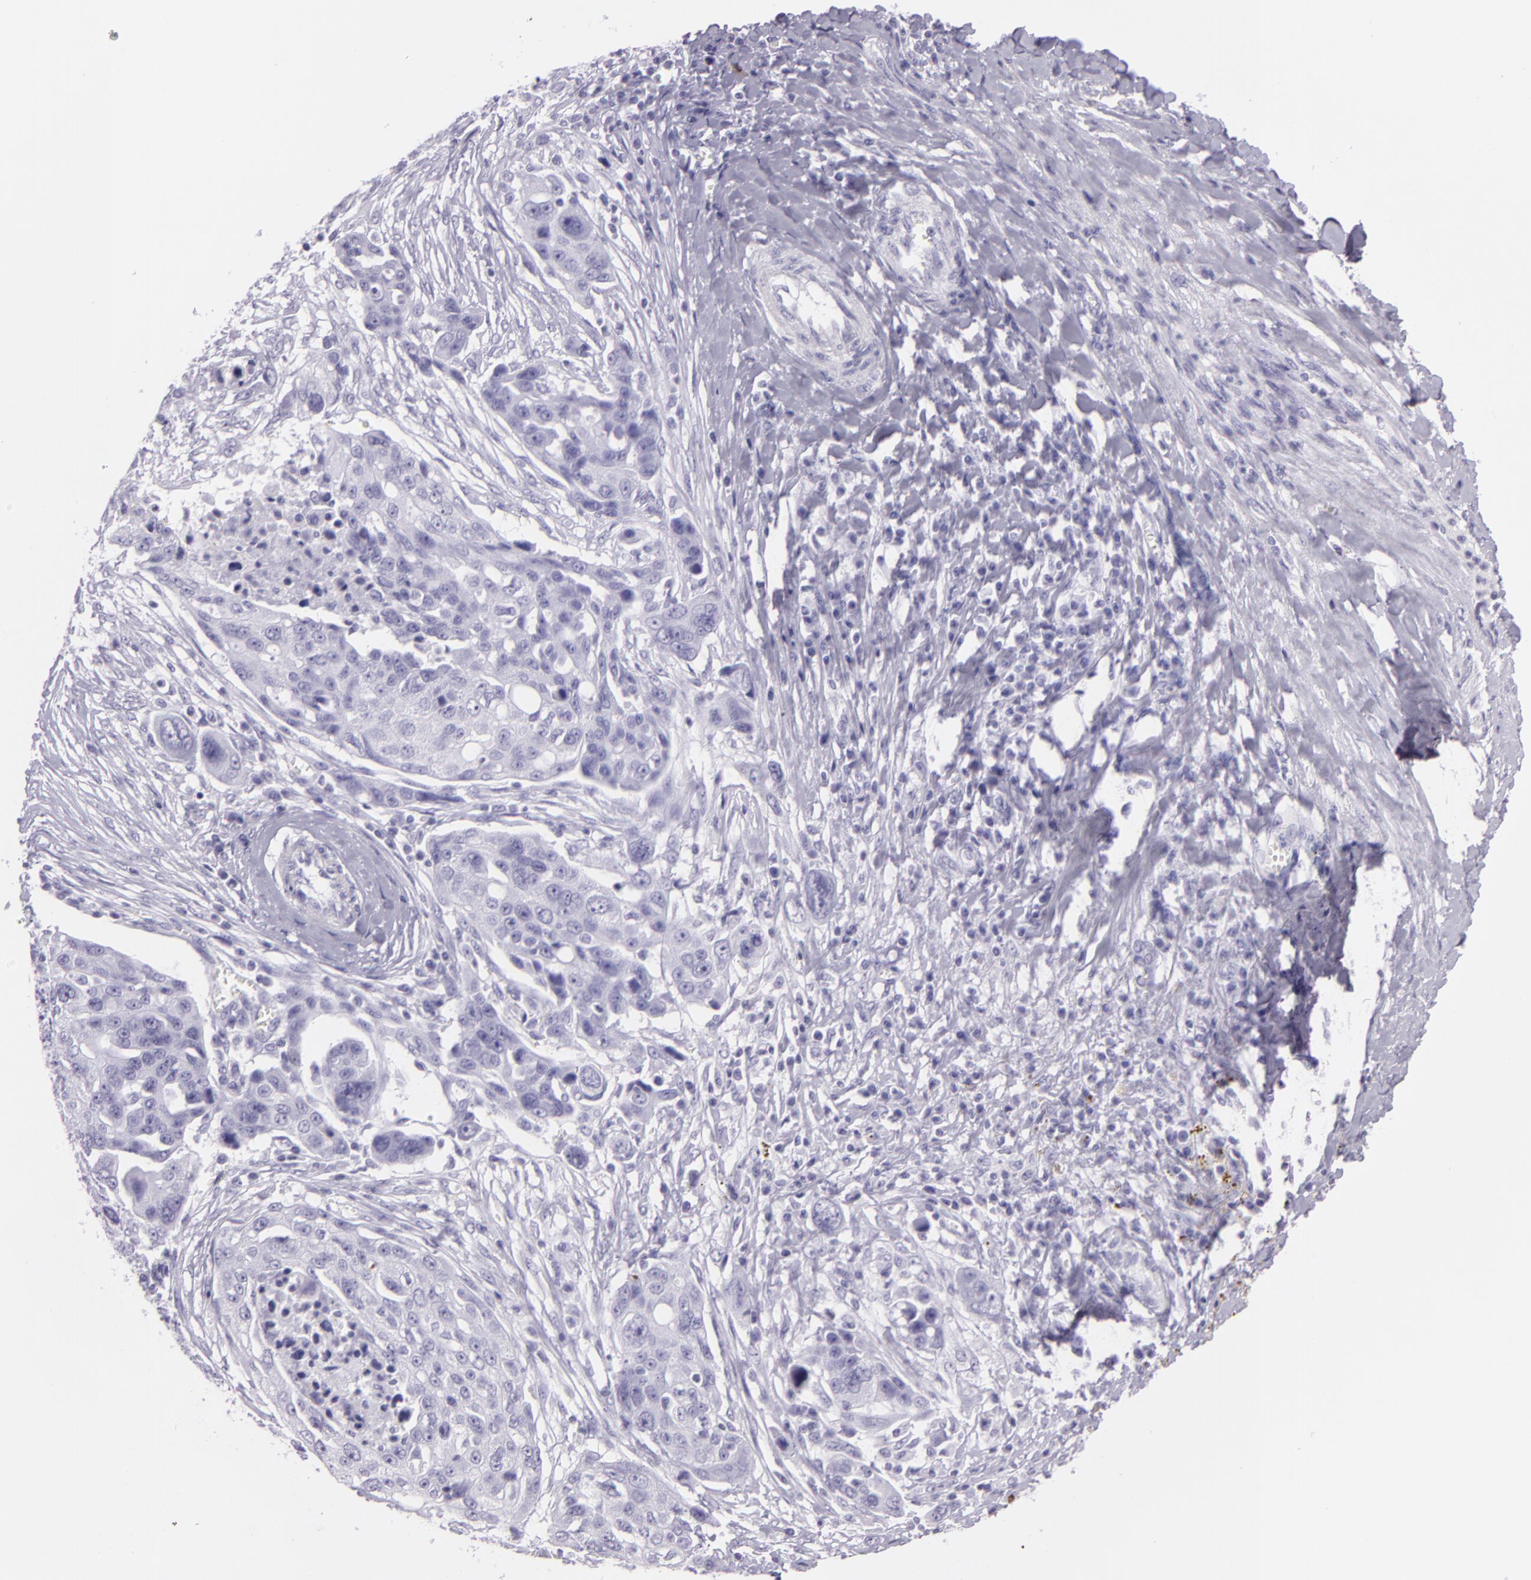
{"staining": {"intensity": "negative", "quantity": "none", "location": "none"}, "tissue": "ovarian cancer", "cell_type": "Tumor cells", "image_type": "cancer", "snomed": [{"axis": "morphology", "description": "Carcinoma, endometroid"}, {"axis": "topography", "description": "Ovary"}], "caption": "Tumor cells show no significant protein positivity in endometroid carcinoma (ovarian). (DAB IHC, high magnification).", "gene": "MUC6", "patient": {"sex": "female", "age": 75}}